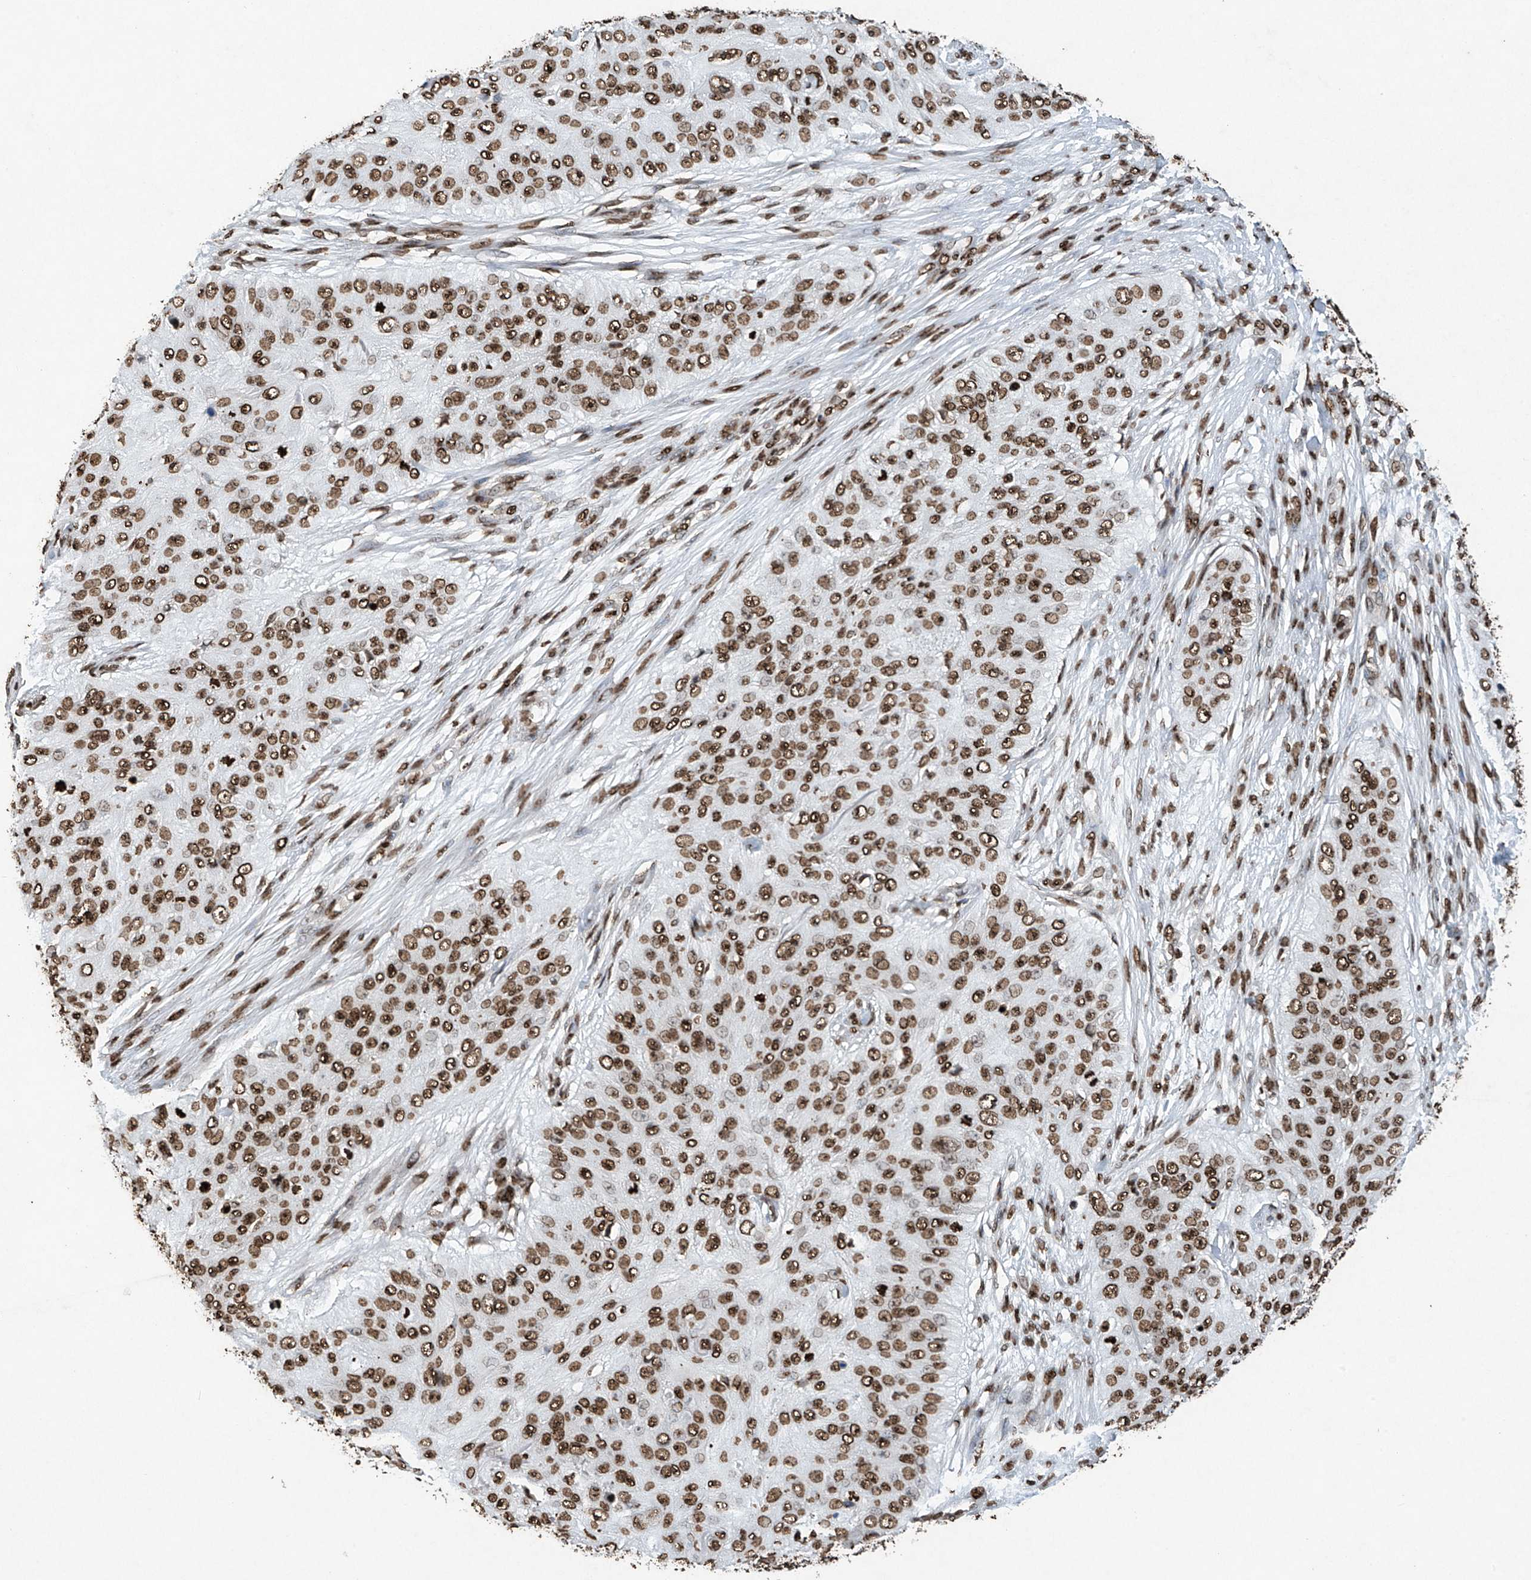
{"staining": {"intensity": "moderate", "quantity": ">75%", "location": "nuclear"}, "tissue": "skin cancer", "cell_type": "Tumor cells", "image_type": "cancer", "snomed": [{"axis": "morphology", "description": "Squamous cell carcinoma, NOS"}, {"axis": "topography", "description": "Skin"}], "caption": "Human skin cancer stained with a protein marker demonstrates moderate staining in tumor cells.", "gene": "H3-3A", "patient": {"sex": "female", "age": 80}}